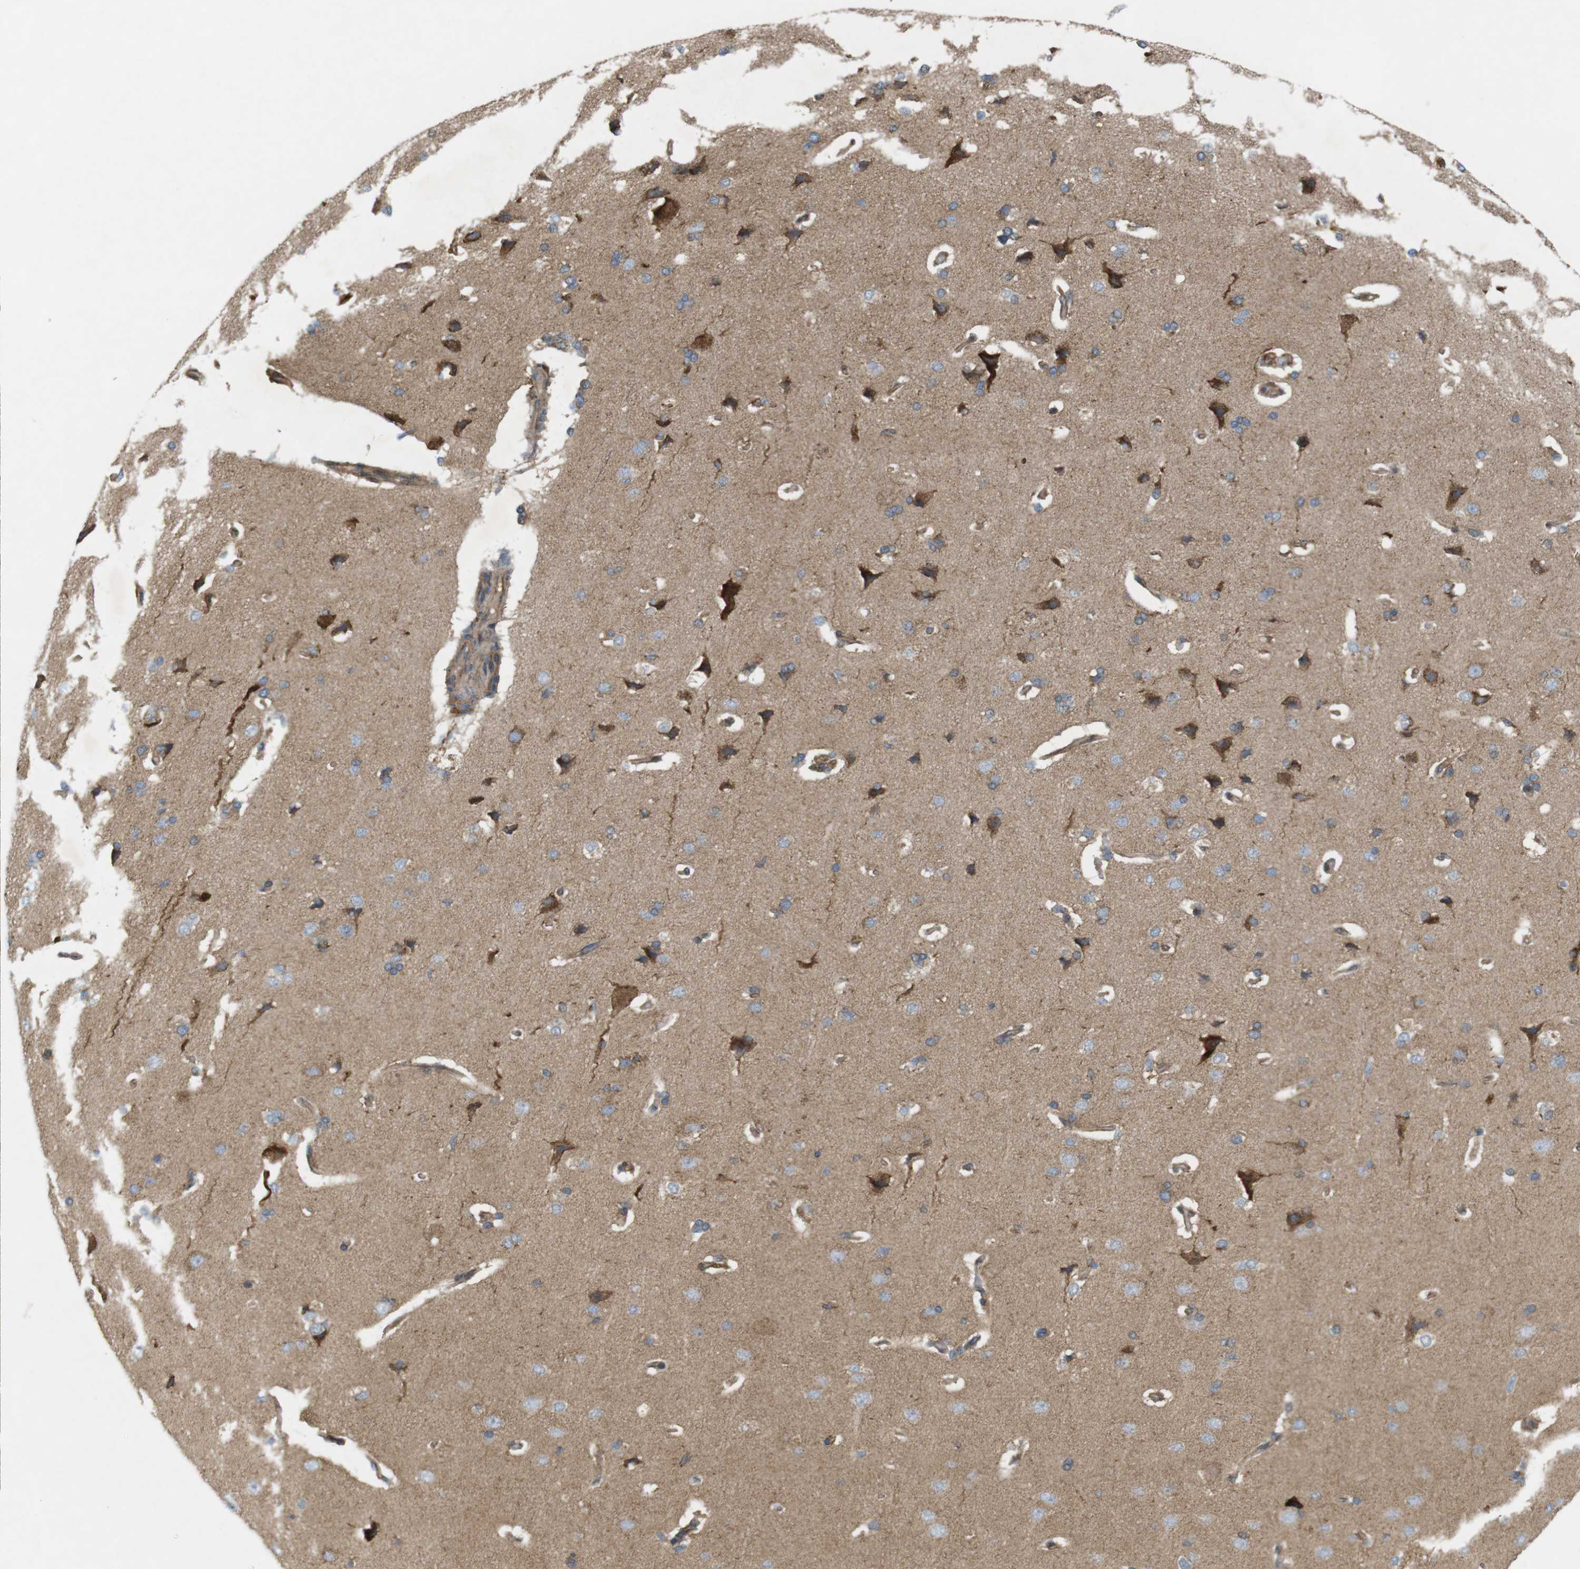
{"staining": {"intensity": "moderate", "quantity": ">75%", "location": "cytoplasmic/membranous"}, "tissue": "cerebral cortex", "cell_type": "Endothelial cells", "image_type": "normal", "snomed": [{"axis": "morphology", "description": "Normal tissue, NOS"}, {"axis": "topography", "description": "Cerebral cortex"}], "caption": "IHC image of benign cerebral cortex: cerebral cortex stained using IHC shows medium levels of moderate protein expression localized specifically in the cytoplasmic/membranous of endothelial cells, appearing as a cytoplasmic/membranous brown color.", "gene": "DDAH2", "patient": {"sex": "male", "age": 62}}